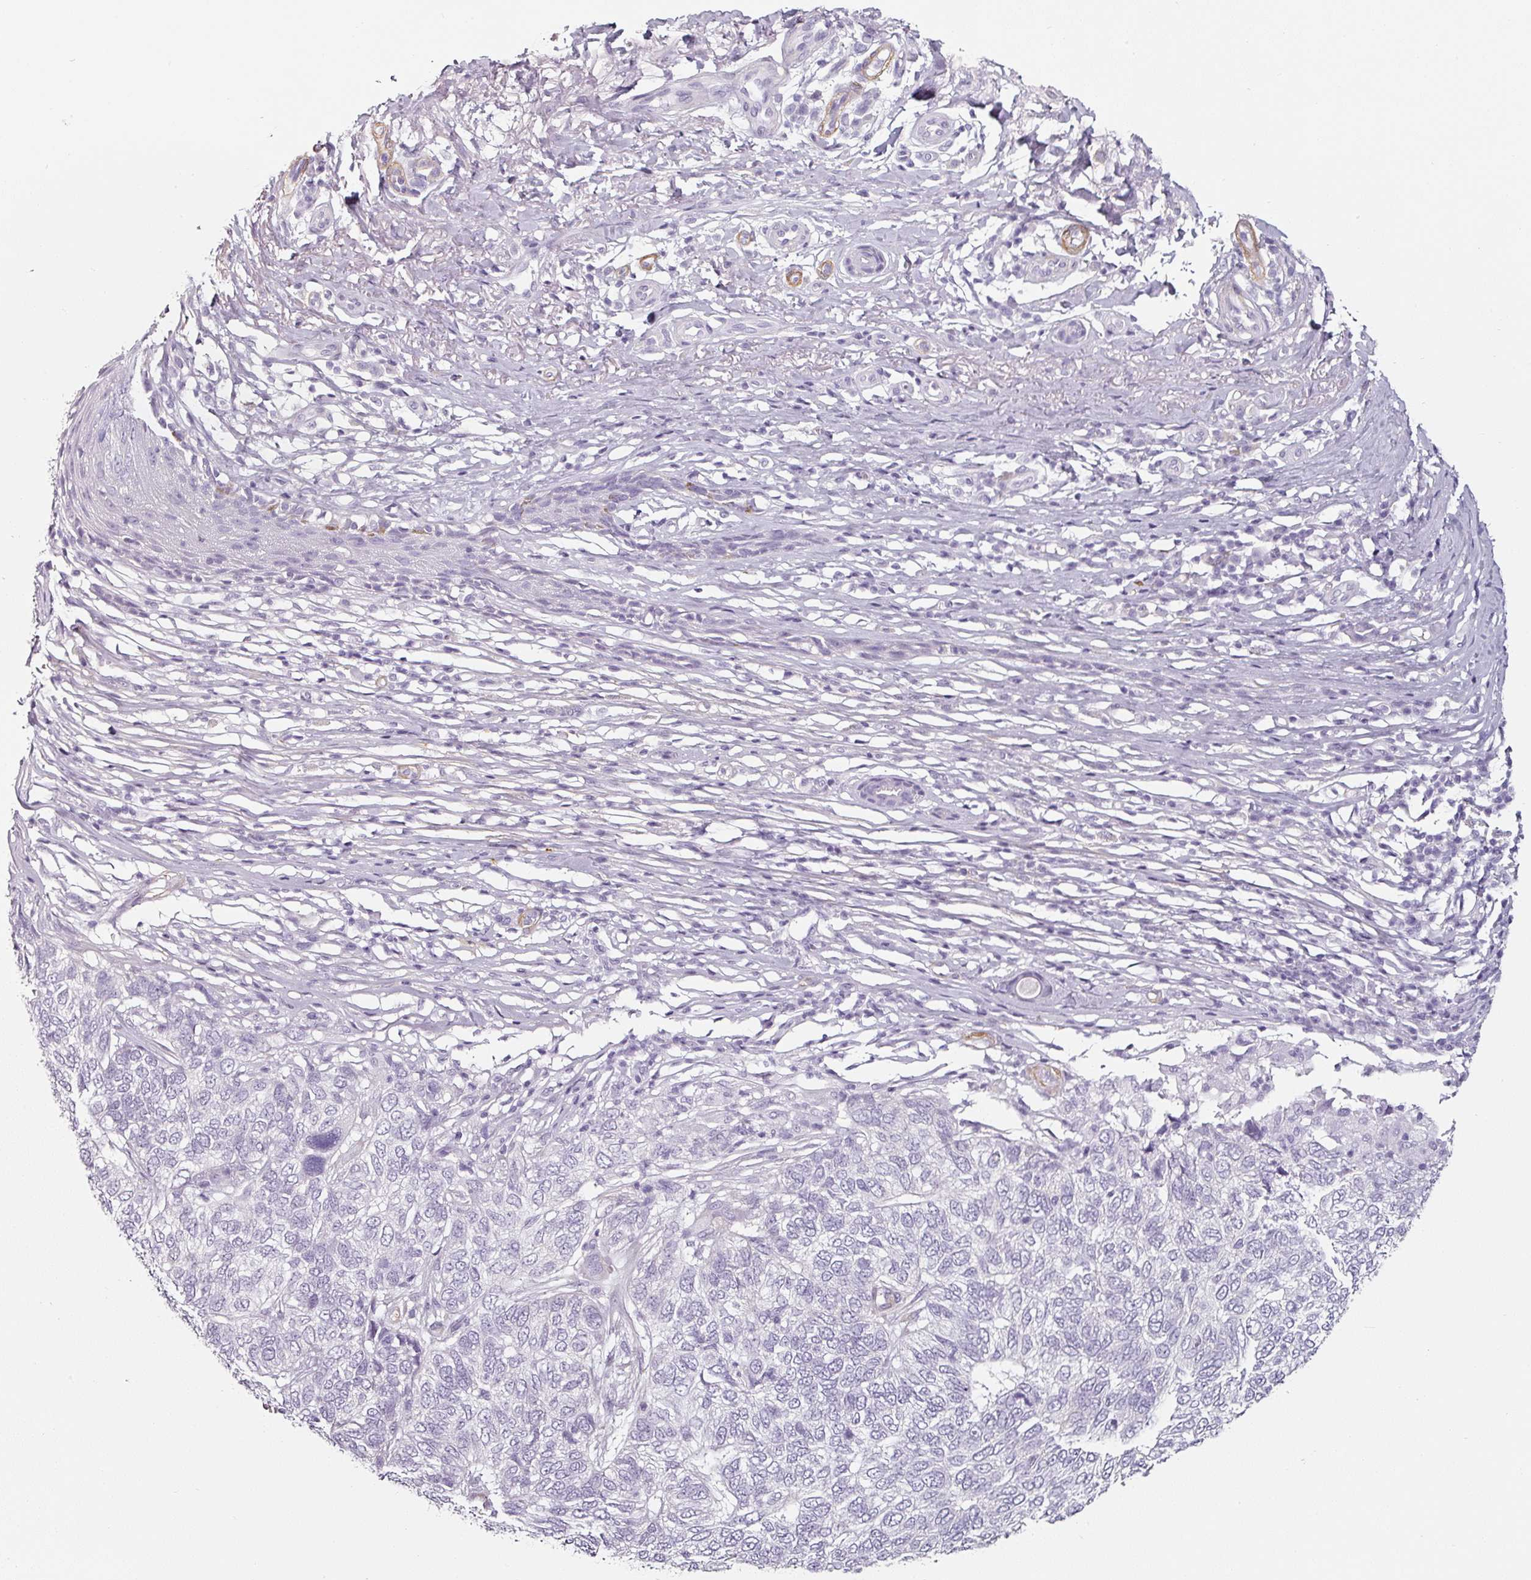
{"staining": {"intensity": "negative", "quantity": "none", "location": "none"}, "tissue": "skin cancer", "cell_type": "Tumor cells", "image_type": "cancer", "snomed": [{"axis": "morphology", "description": "Basal cell carcinoma"}, {"axis": "topography", "description": "Skin"}], "caption": "Tumor cells are negative for brown protein staining in skin basal cell carcinoma.", "gene": "CAP2", "patient": {"sex": "female", "age": 65}}